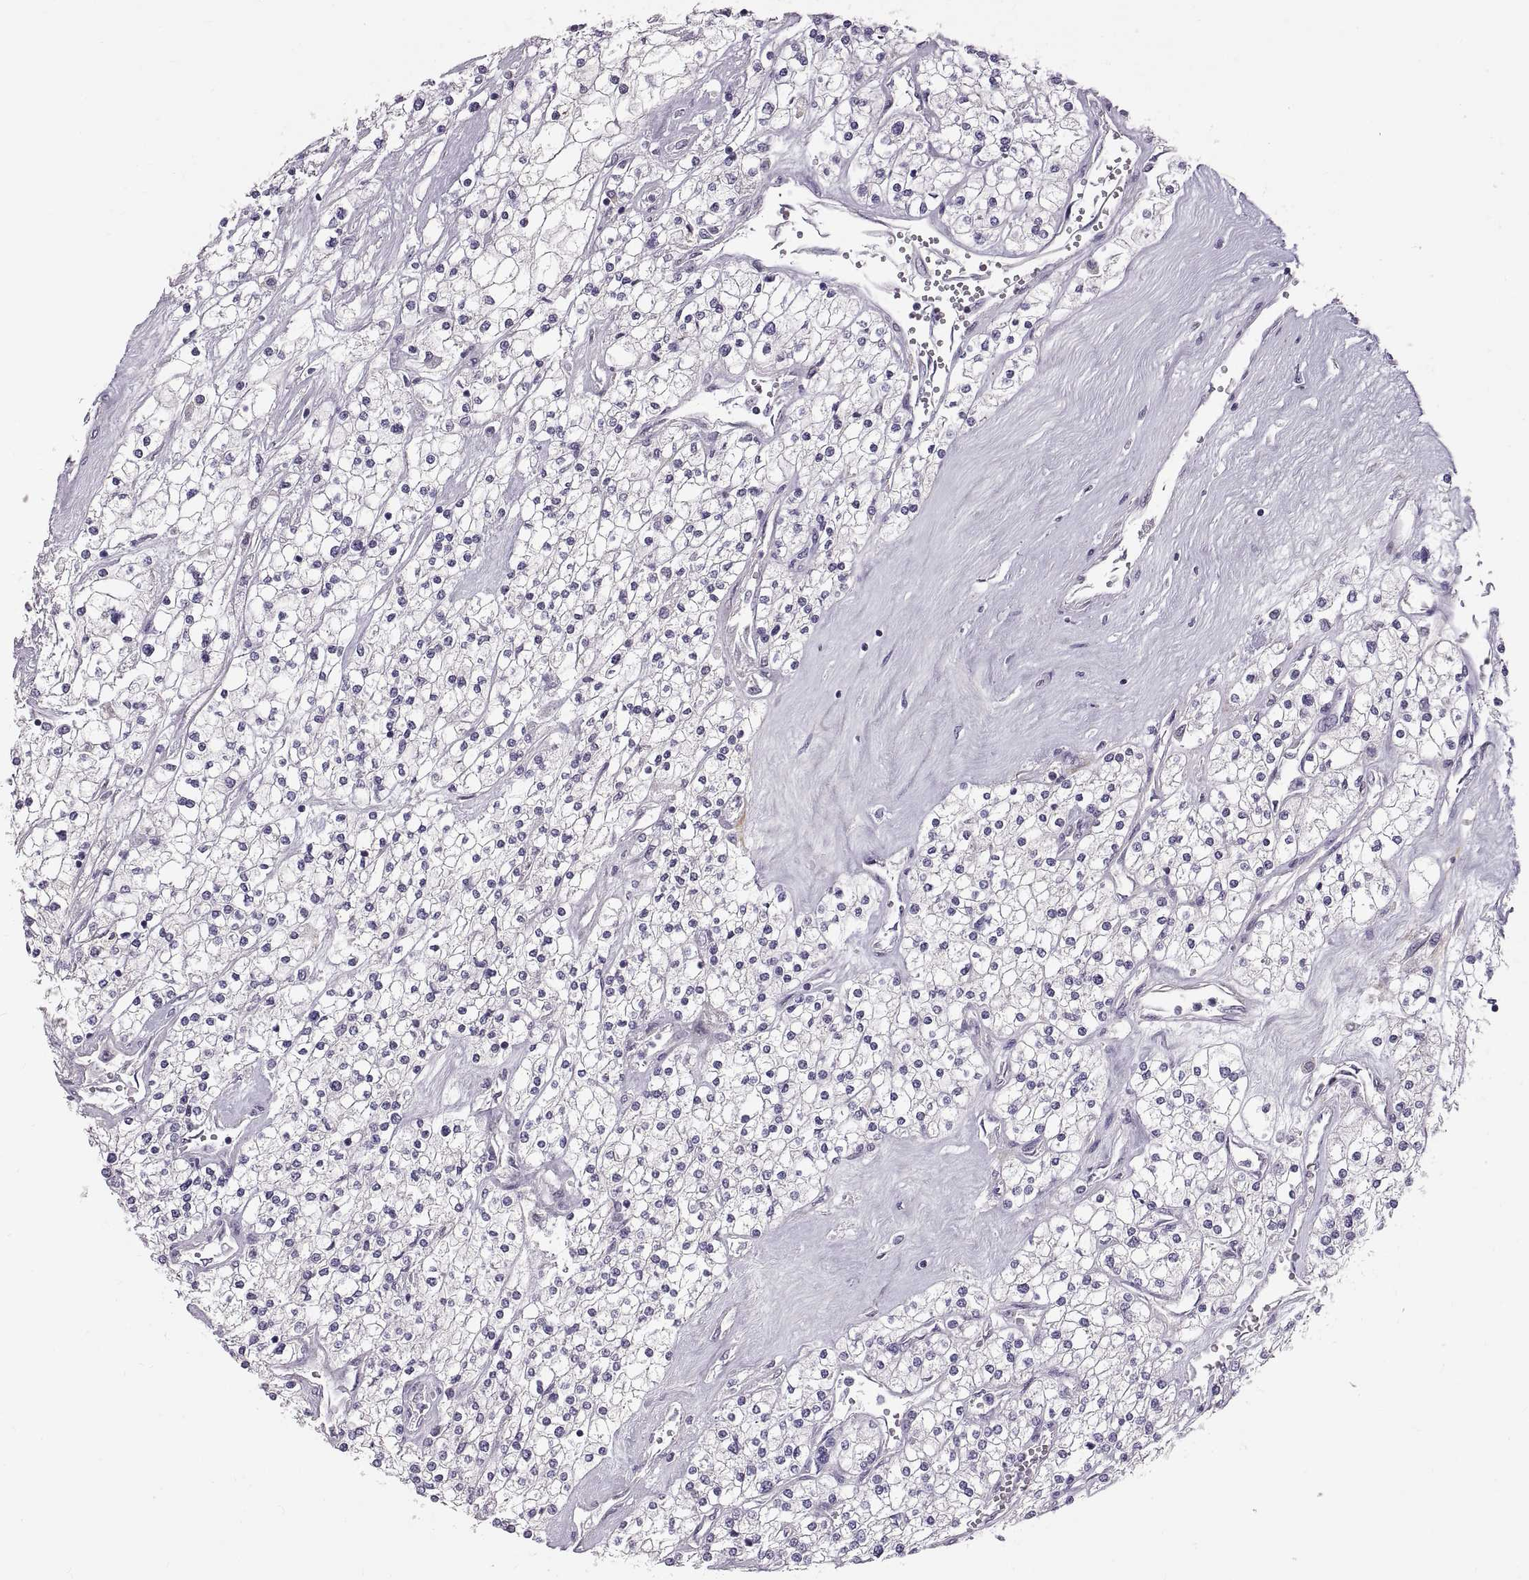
{"staining": {"intensity": "negative", "quantity": "none", "location": "none"}, "tissue": "renal cancer", "cell_type": "Tumor cells", "image_type": "cancer", "snomed": [{"axis": "morphology", "description": "Adenocarcinoma, NOS"}, {"axis": "topography", "description": "Kidney"}], "caption": "DAB (3,3'-diaminobenzidine) immunohistochemical staining of renal cancer displays no significant positivity in tumor cells.", "gene": "WFDC8", "patient": {"sex": "male", "age": 80}}